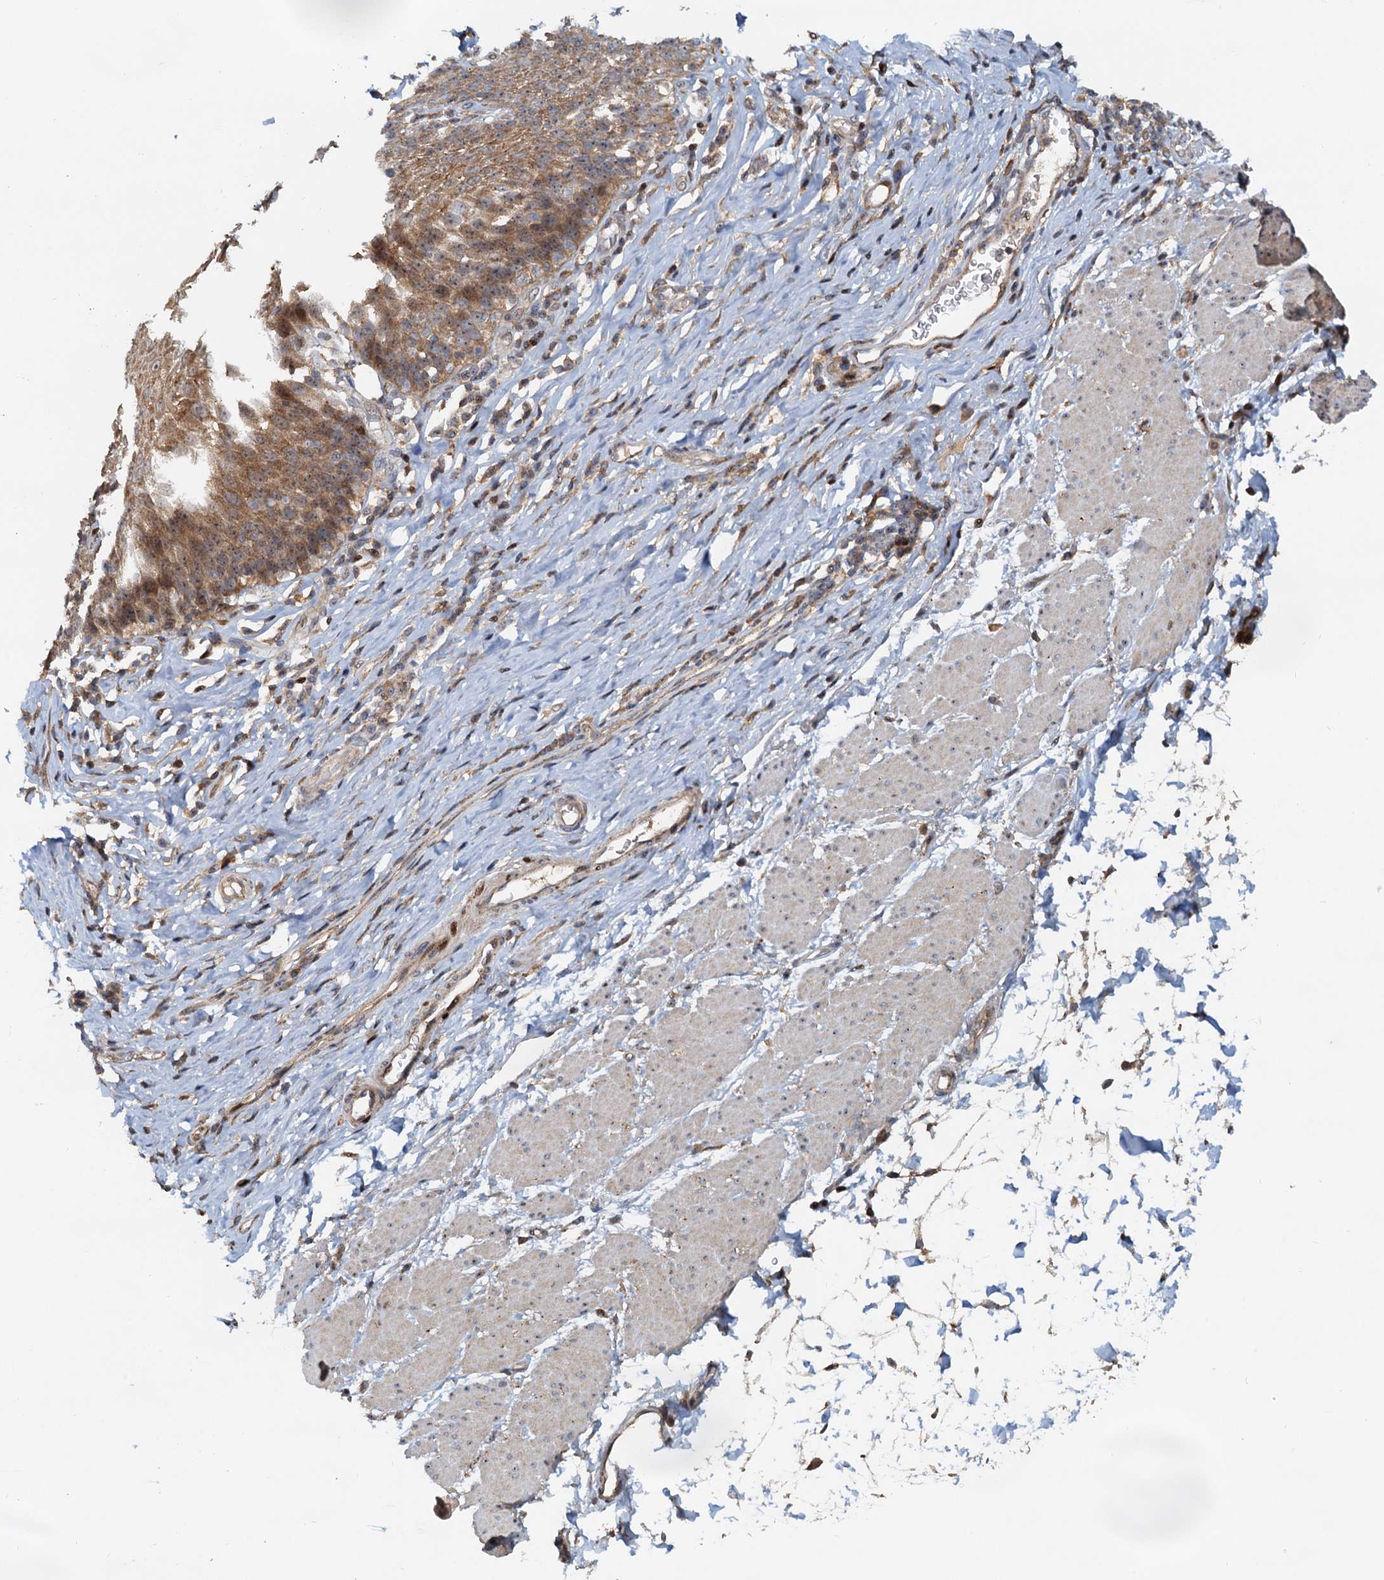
{"staining": {"intensity": "moderate", "quantity": ">75%", "location": "cytoplasmic/membranous"}, "tissue": "esophagus", "cell_type": "Squamous epithelial cells", "image_type": "normal", "snomed": [{"axis": "morphology", "description": "Normal tissue, NOS"}, {"axis": "topography", "description": "Esophagus"}], "caption": "Protein expression analysis of unremarkable human esophagus reveals moderate cytoplasmic/membranous expression in about >75% of squamous epithelial cells. The protein is stained brown, and the nuclei are stained in blue (DAB (3,3'-diaminobenzidine) IHC with brightfield microscopy, high magnification).", "gene": "TOLLIP", "patient": {"sex": "female", "age": 61}}